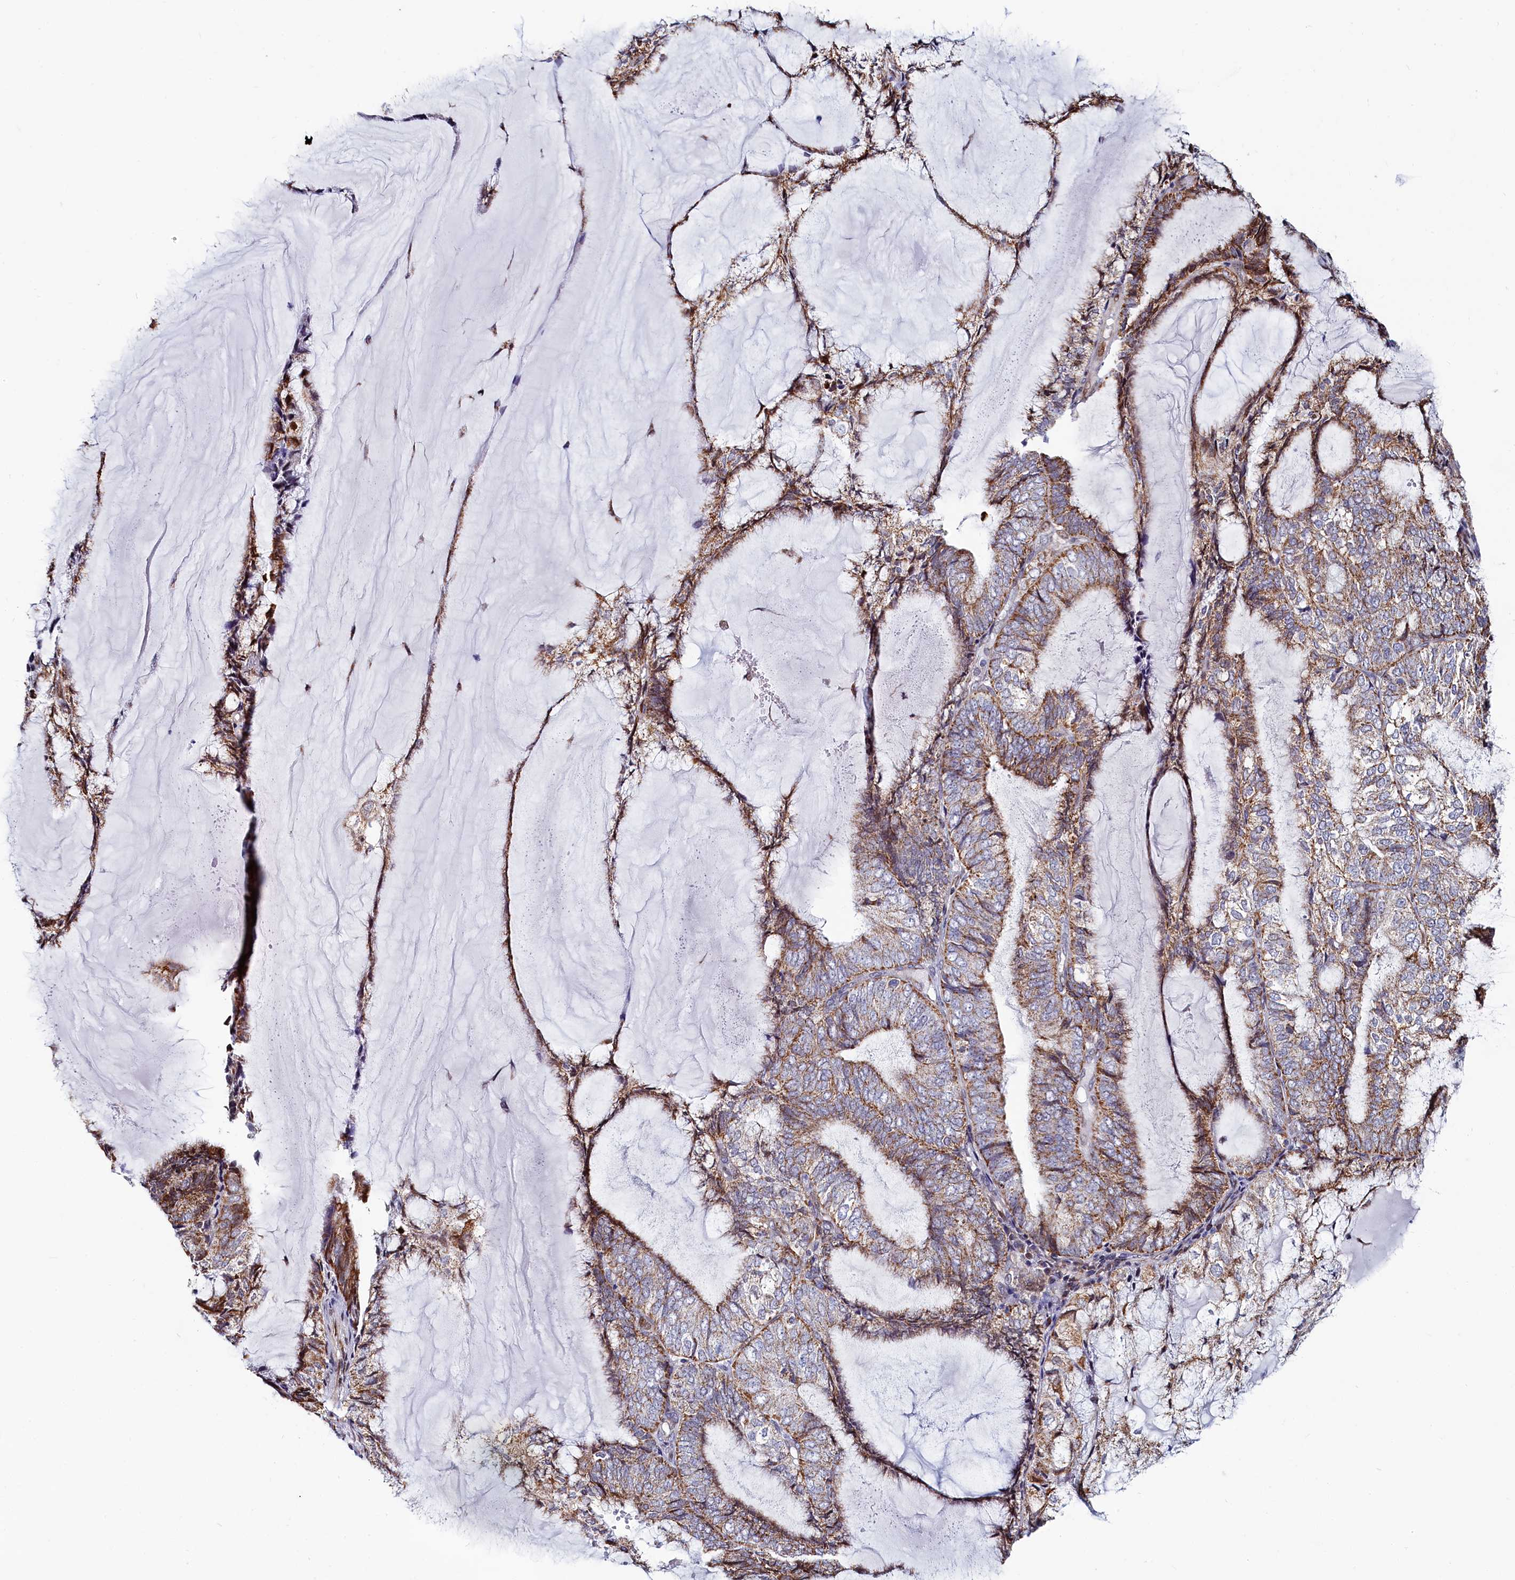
{"staining": {"intensity": "moderate", "quantity": ">75%", "location": "cytoplasmic/membranous"}, "tissue": "endometrial cancer", "cell_type": "Tumor cells", "image_type": "cancer", "snomed": [{"axis": "morphology", "description": "Adenocarcinoma, NOS"}, {"axis": "topography", "description": "Endometrium"}], "caption": "Human endometrial cancer (adenocarcinoma) stained with a brown dye demonstrates moderate cytoplasmic/membranous positive expression in approximately >75% of tumor cells.", "gene": "HDGFL3", "patient": {"sex": "female", "age": 81}}